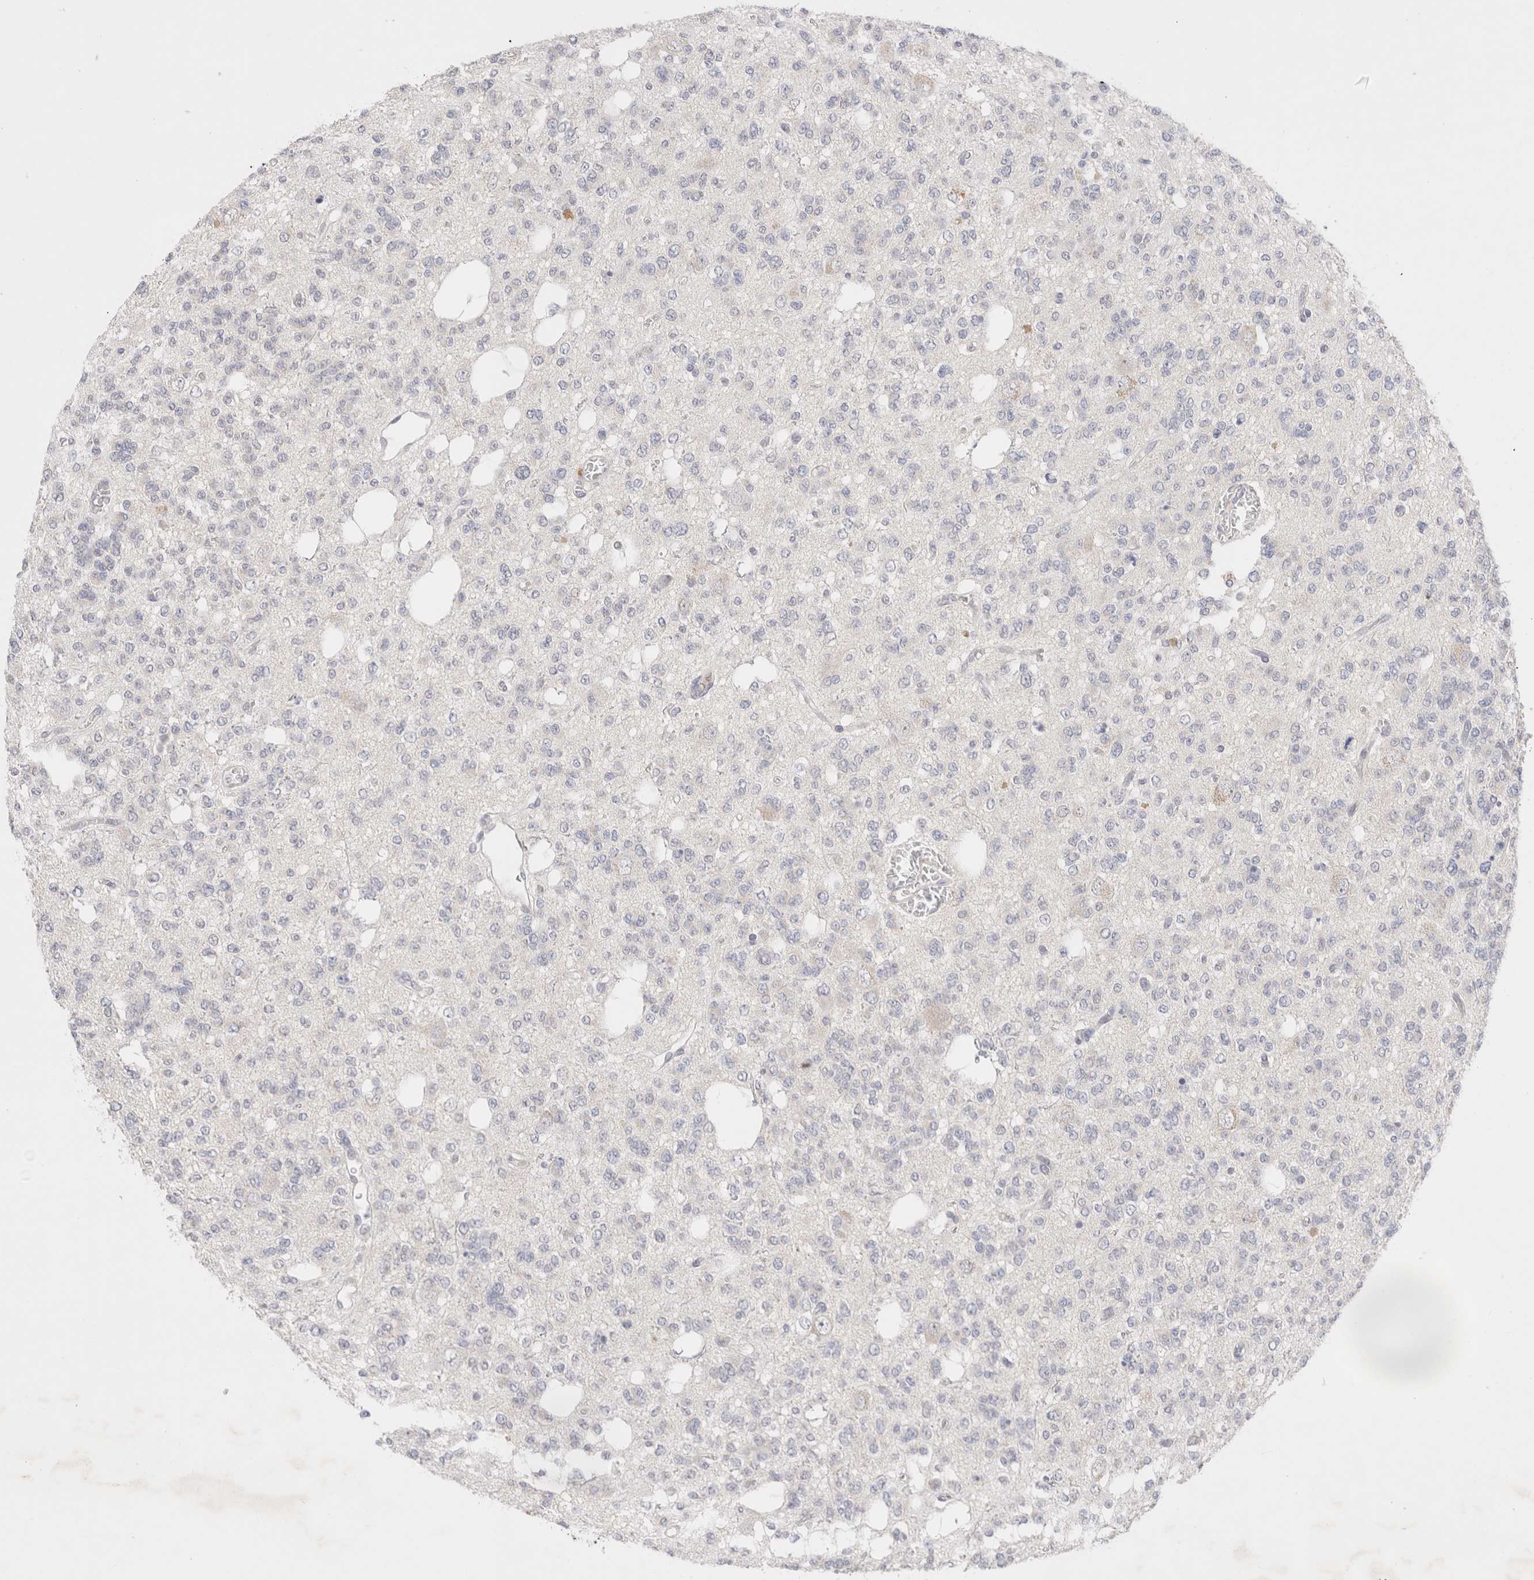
{"staining": {"intensity": "negative", "quantity": "none", "location": "none"}, "tissue": "glioma", "cell_type": "Tumor cells", "image_type": "cancer", "snomed": [{"axis": "morphology", "description": "Glioma, malignant, Low grade"}, {"axis": "topography", "description": "Brain"}], "caption": "Histopathology image shows no protein staining in tumor cells of glioma tissue. Brightfield microscopy of immunohistochemistry stained with DAB (3,3'-diaminobenzidine) (brown) and hematoxylin (blue), captured at high magnification.", "gene": "SPATA20", "patient": {"sex": "male", "age": 38}}